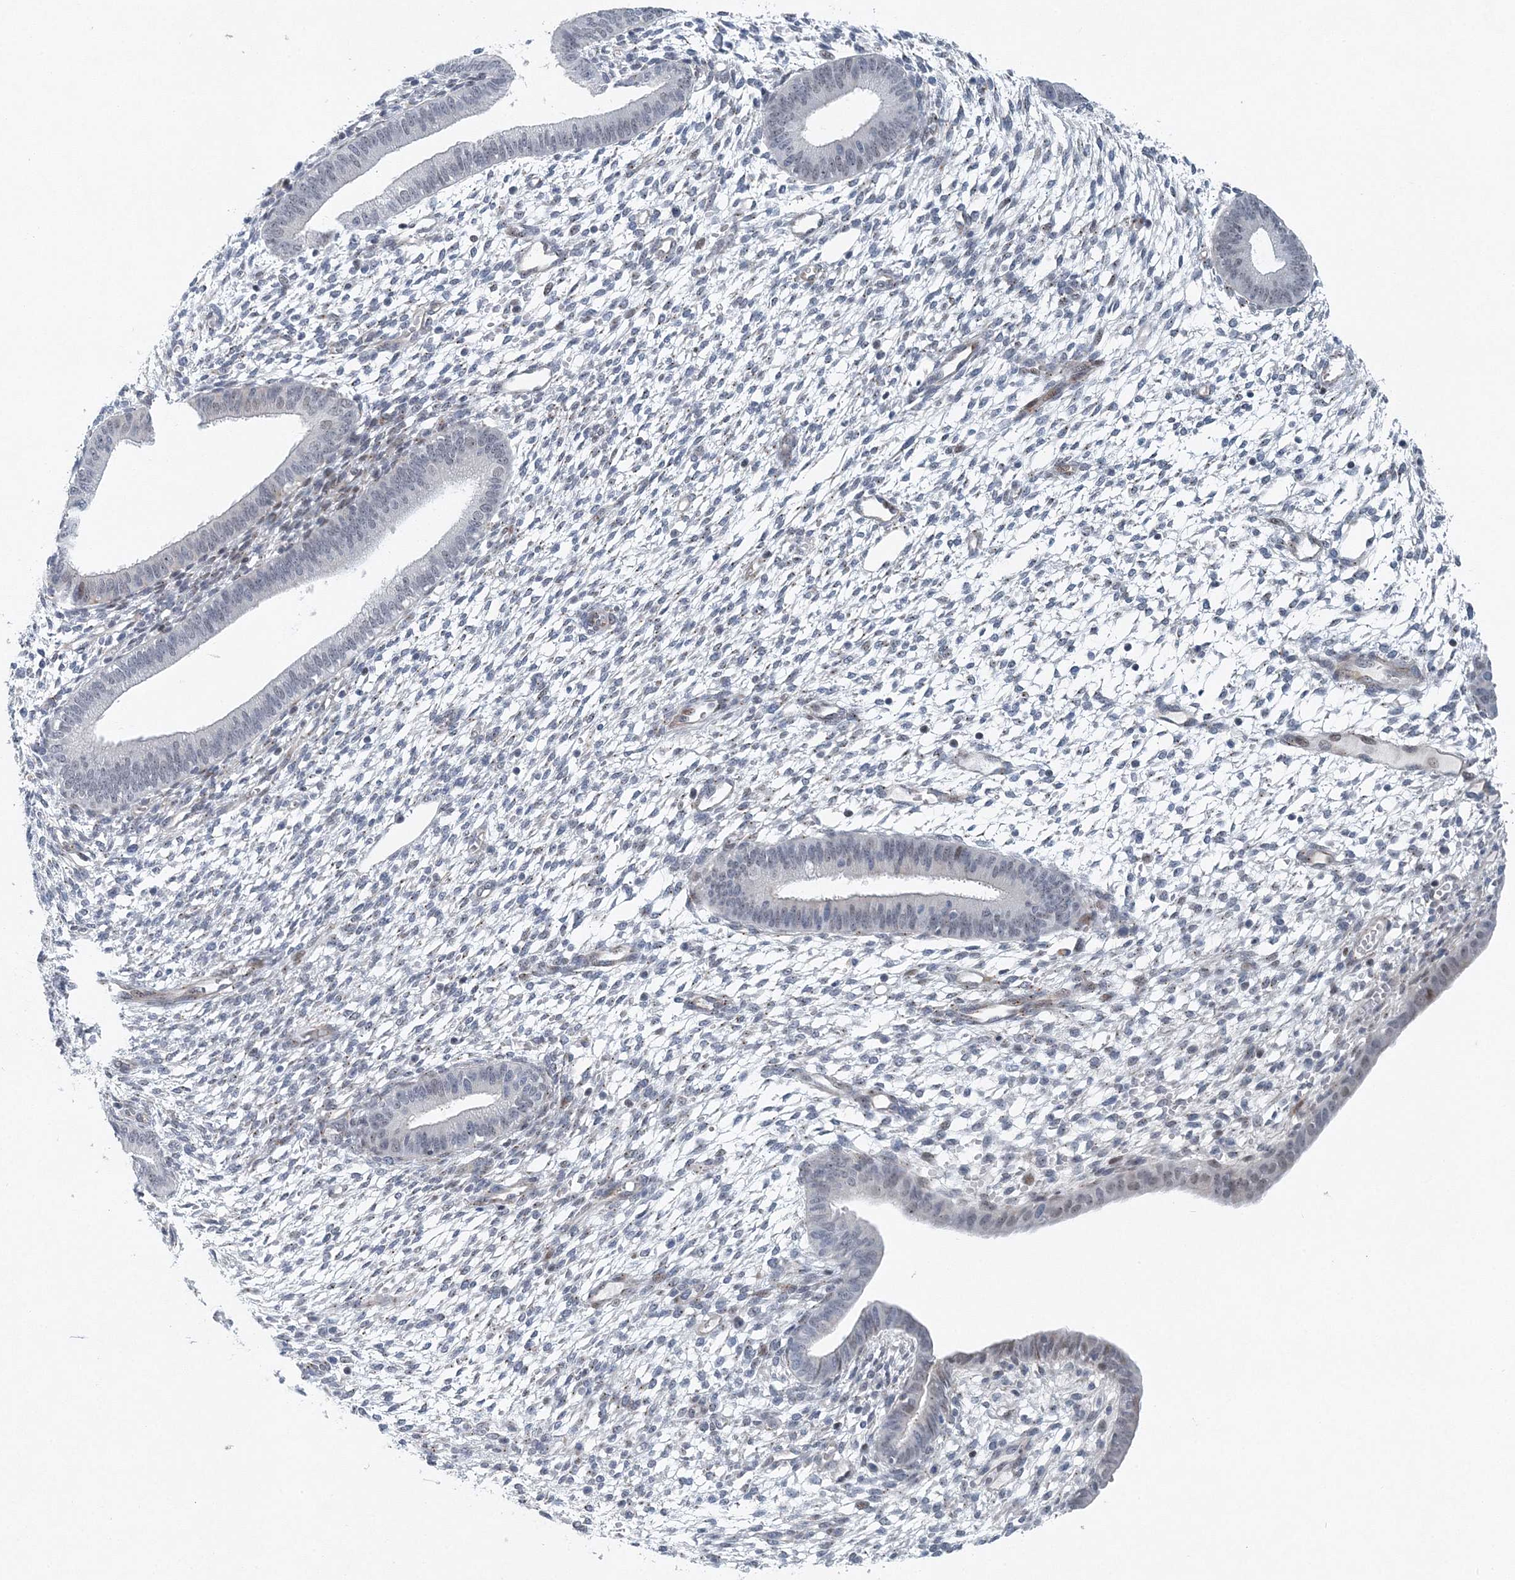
{"staining": {"intensity": "negative", "quantity": "none", "location": "none"}, "tissue": "endometrium", "cell_type": "Cells in endometrial stroma", "image_type": "normal", "snomed": [{"axis": "morphology", "description": "Normal tissue, NOS"}, {"axis": "topography", "description": "Endometrium"}], "caption": "Cells in endometrial stroma are negative for protein expression in normal human endometrium. (DAB (3,3'-diaminobenzidine) immunohistochemistry (IHC) with hematoxylin counter stain).", "gene": "UIMC1", "patient": {"sex": "female", "age": 46}}